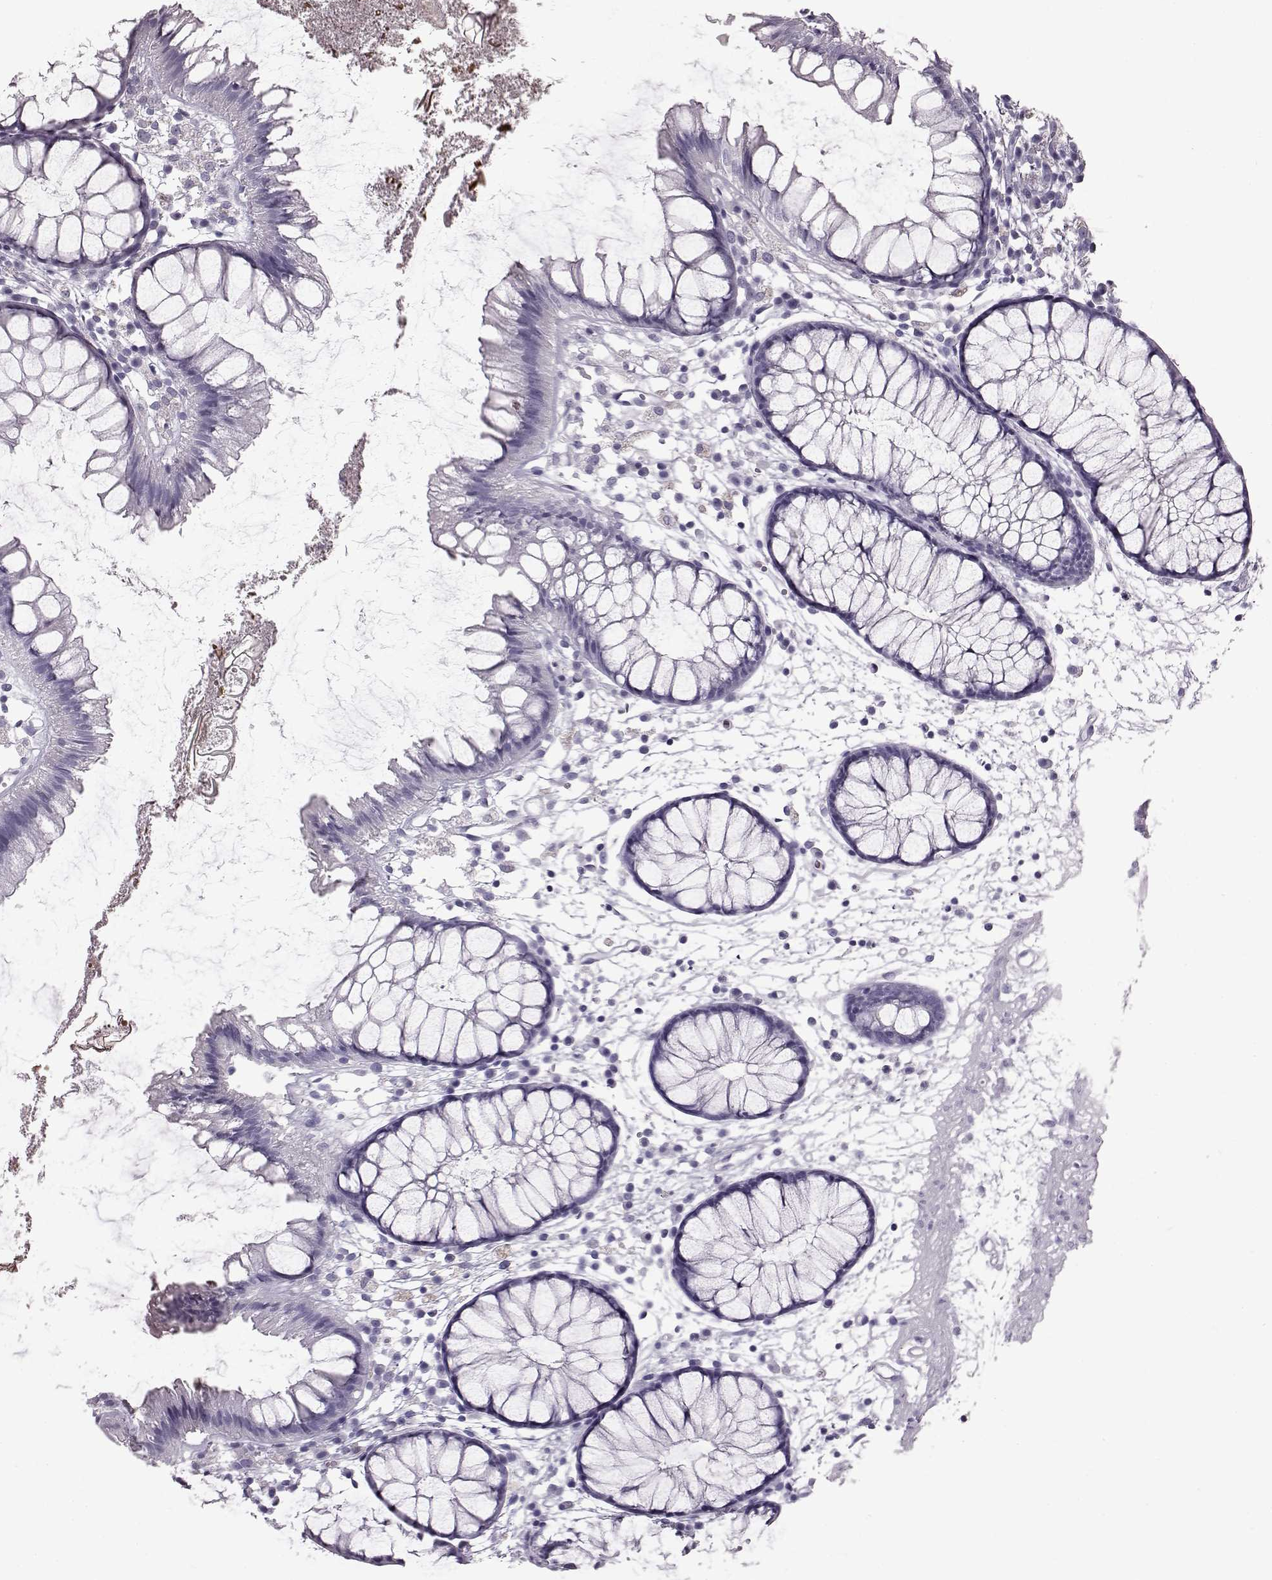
{"staining": {"intensity": "negative", "quantity": "none", "location": "none"}, "tissue": "colon", "cell_type": "Endothelial cells", "image_type": "normal", "snomed": [{"axis": "morphology", "description": "Normal tissue, NOS"}, {"axis": "morphology", "description": "Adenocarcinoma, NOS"}, {"axis": "topography", "description": "Colon"}], "caption": "Immunohistochemistry photomicrograph of benign colon: human colon stained with DAB (3,3'-diaminobenzidine) displays no significant protein expression in endothelial cells.", "gene": "TCHHL1", "patient": {"sex": "male", "age": 65}}